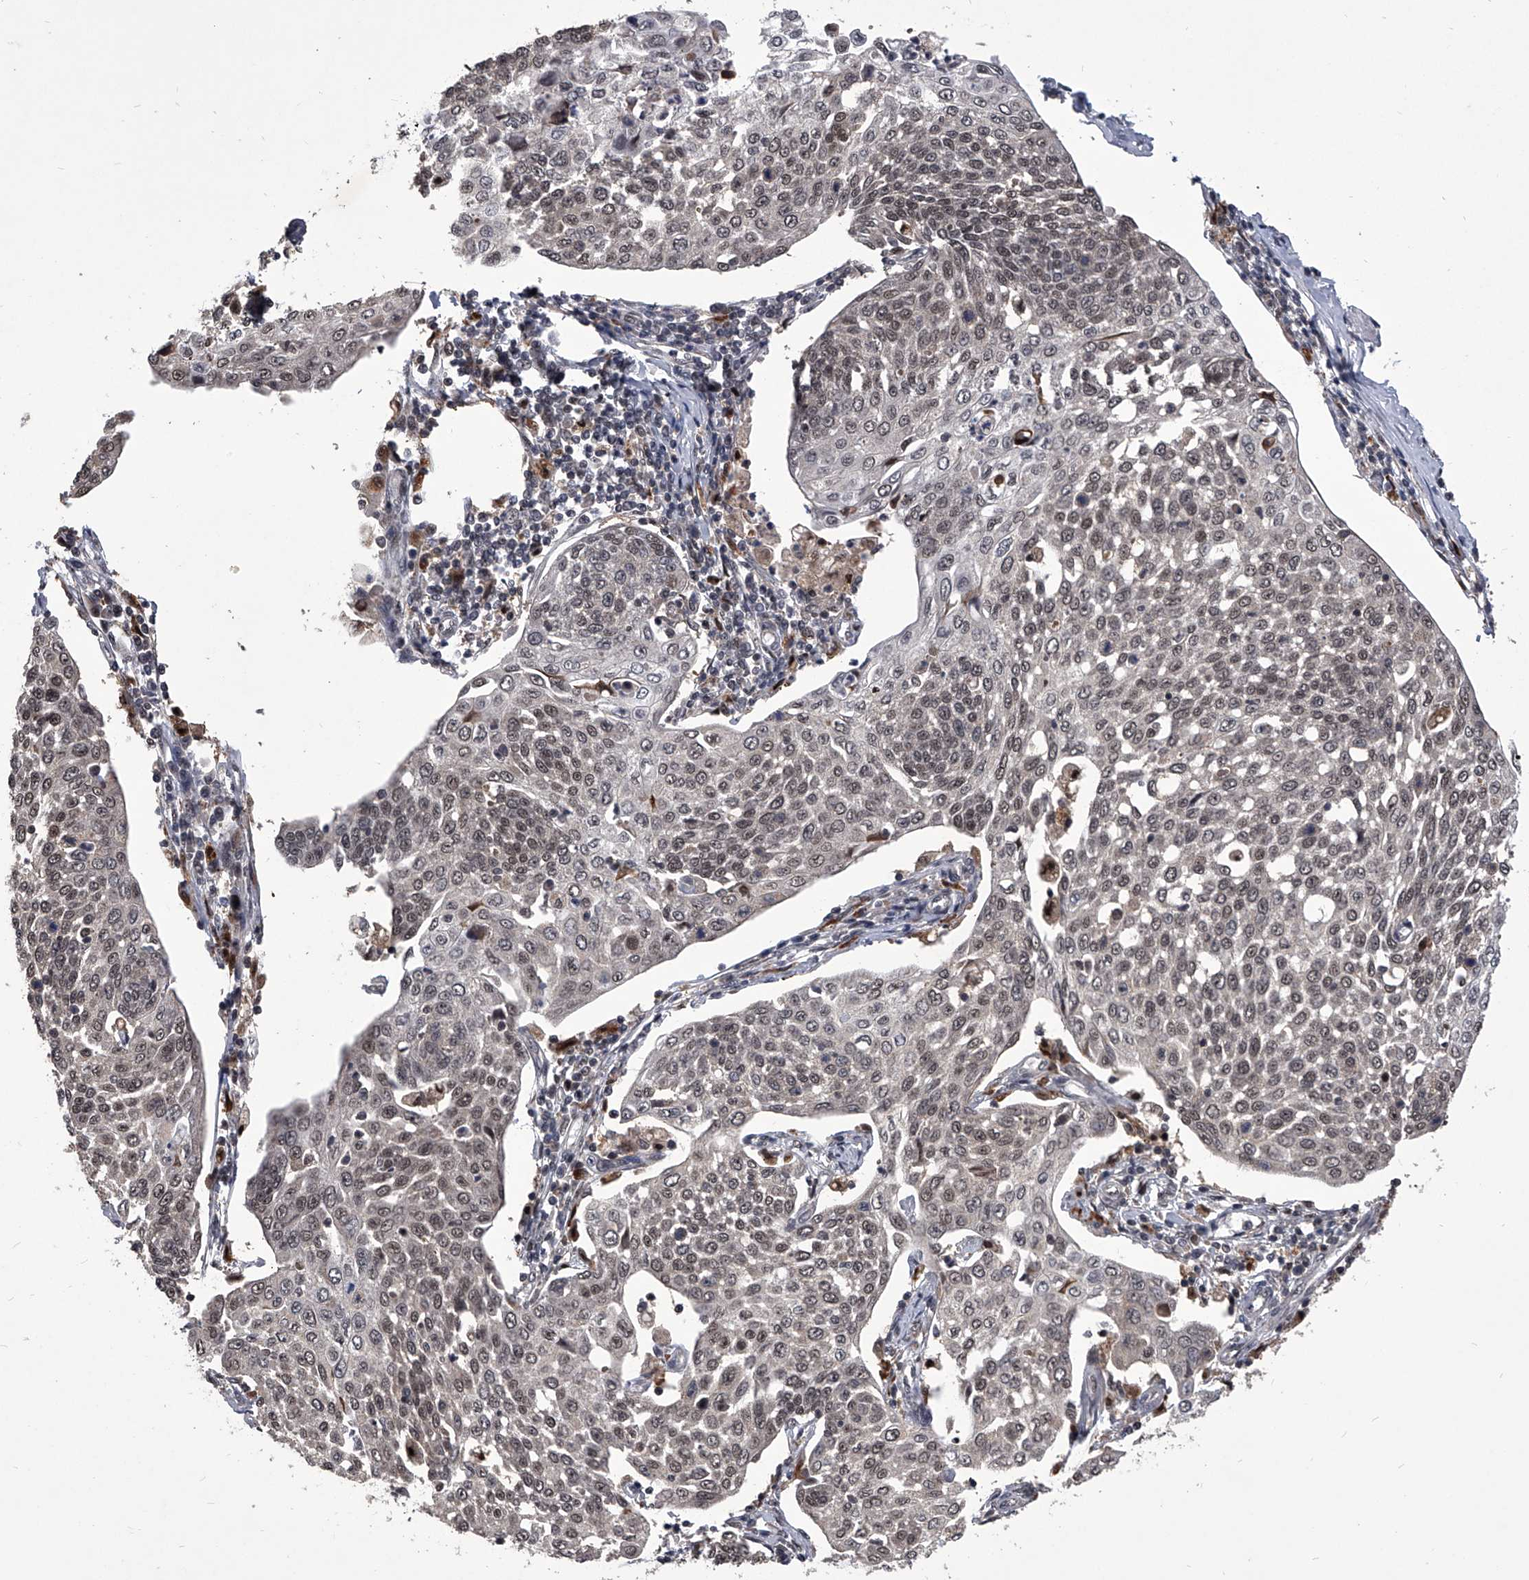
{"staining": {"intensity": "weak", "quantity": "25%-75%", "location": "nuclear"}, "tissue": "cervical cancer", "cell_type": "Tumor cells", "image_type": "cancer", "snomed": [{"axis": "morphology", "description": "Squamous cell carcinoma, NOS"}, {"axis": "topography", "description": "Cervix"}], "caption": "DAB (3,3'-diaminobenzidine) immunohistochemical staining of human cervical cancer displays weak nuclear protein positivity in about 25%-75% of tumor cells. (DAB (3,3'-diaminobenzidine) = brown stain, brightfield microscopy at high magnification).", "gene": "CMTR1", "patient": {"sex": "female", "age": 34}}